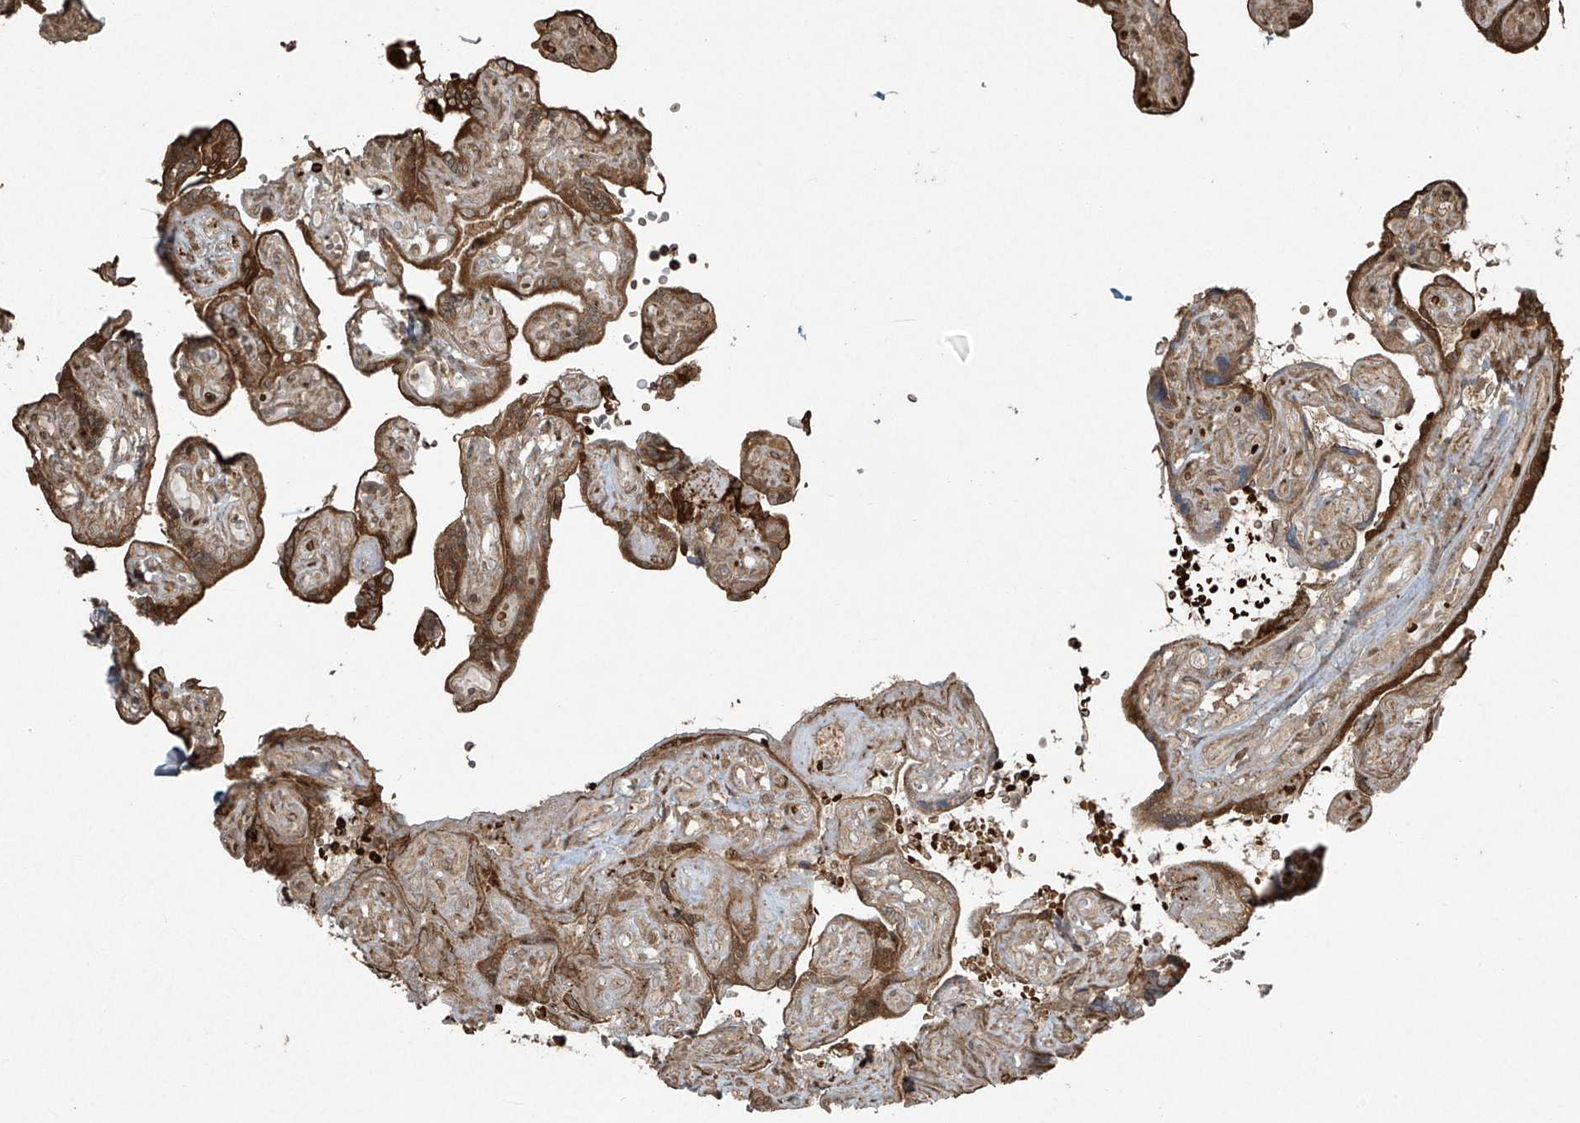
{"staining": {"intensity": "moderate", "quantity": ">75%", "location": "cytoplasmic/membranous"}, "tissue": "placenta", "cell_type": "Decidual cells", "image_type": "normal", "snomed": [{"axis": "morphology", "description": "Normal tissue, NOS"}, {"axis": "topography", "description": "Placenta"}], "caption": "Protein positivity by immunohistochemistry exhibits moderate cytoplasmic/membranous expression in approximately >75% of decidual cells in normal placenta.", "gene": "TTC22", "patient": {"sex": "female", "age": 30}}